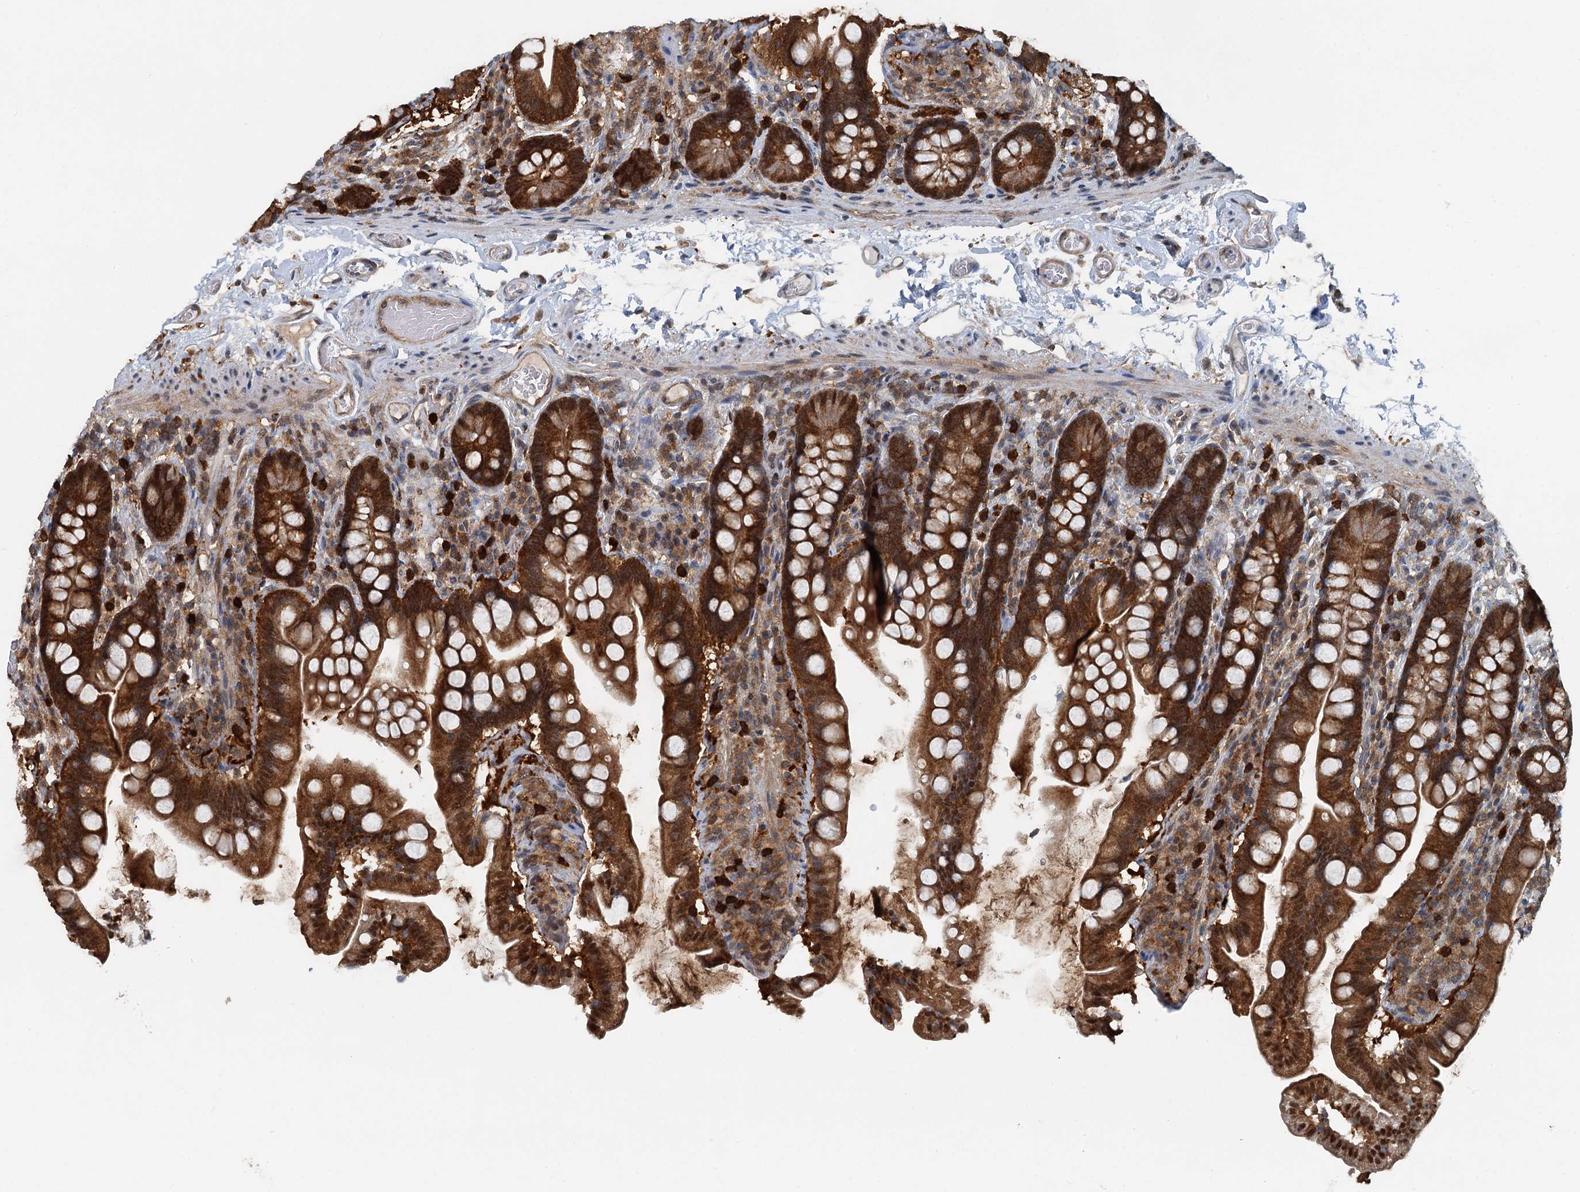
{"staining": {"intensity": "strong", "quantity": ">75%", "location": "cytoplasmic/membranous"}, "tissue": "small intestine", "cell_type": "Glandular cells", "image_type": "normal", "snomed": [{"axis": "morphology", "description": "Normal tissue, NOS"}, {"axis": "topography", "description": "Small intestine"}], "caption": "A histopathology image of small intestine stained for a protein displays strong cytoplasmic/membranous brown staining in glandular cells. Using DAB (brown) and hematoxylin (blue) stains, captured at high magnification using brightfield microscopy.", "gene": "GPI", "patient": {"sex": "female", "age": 64}}